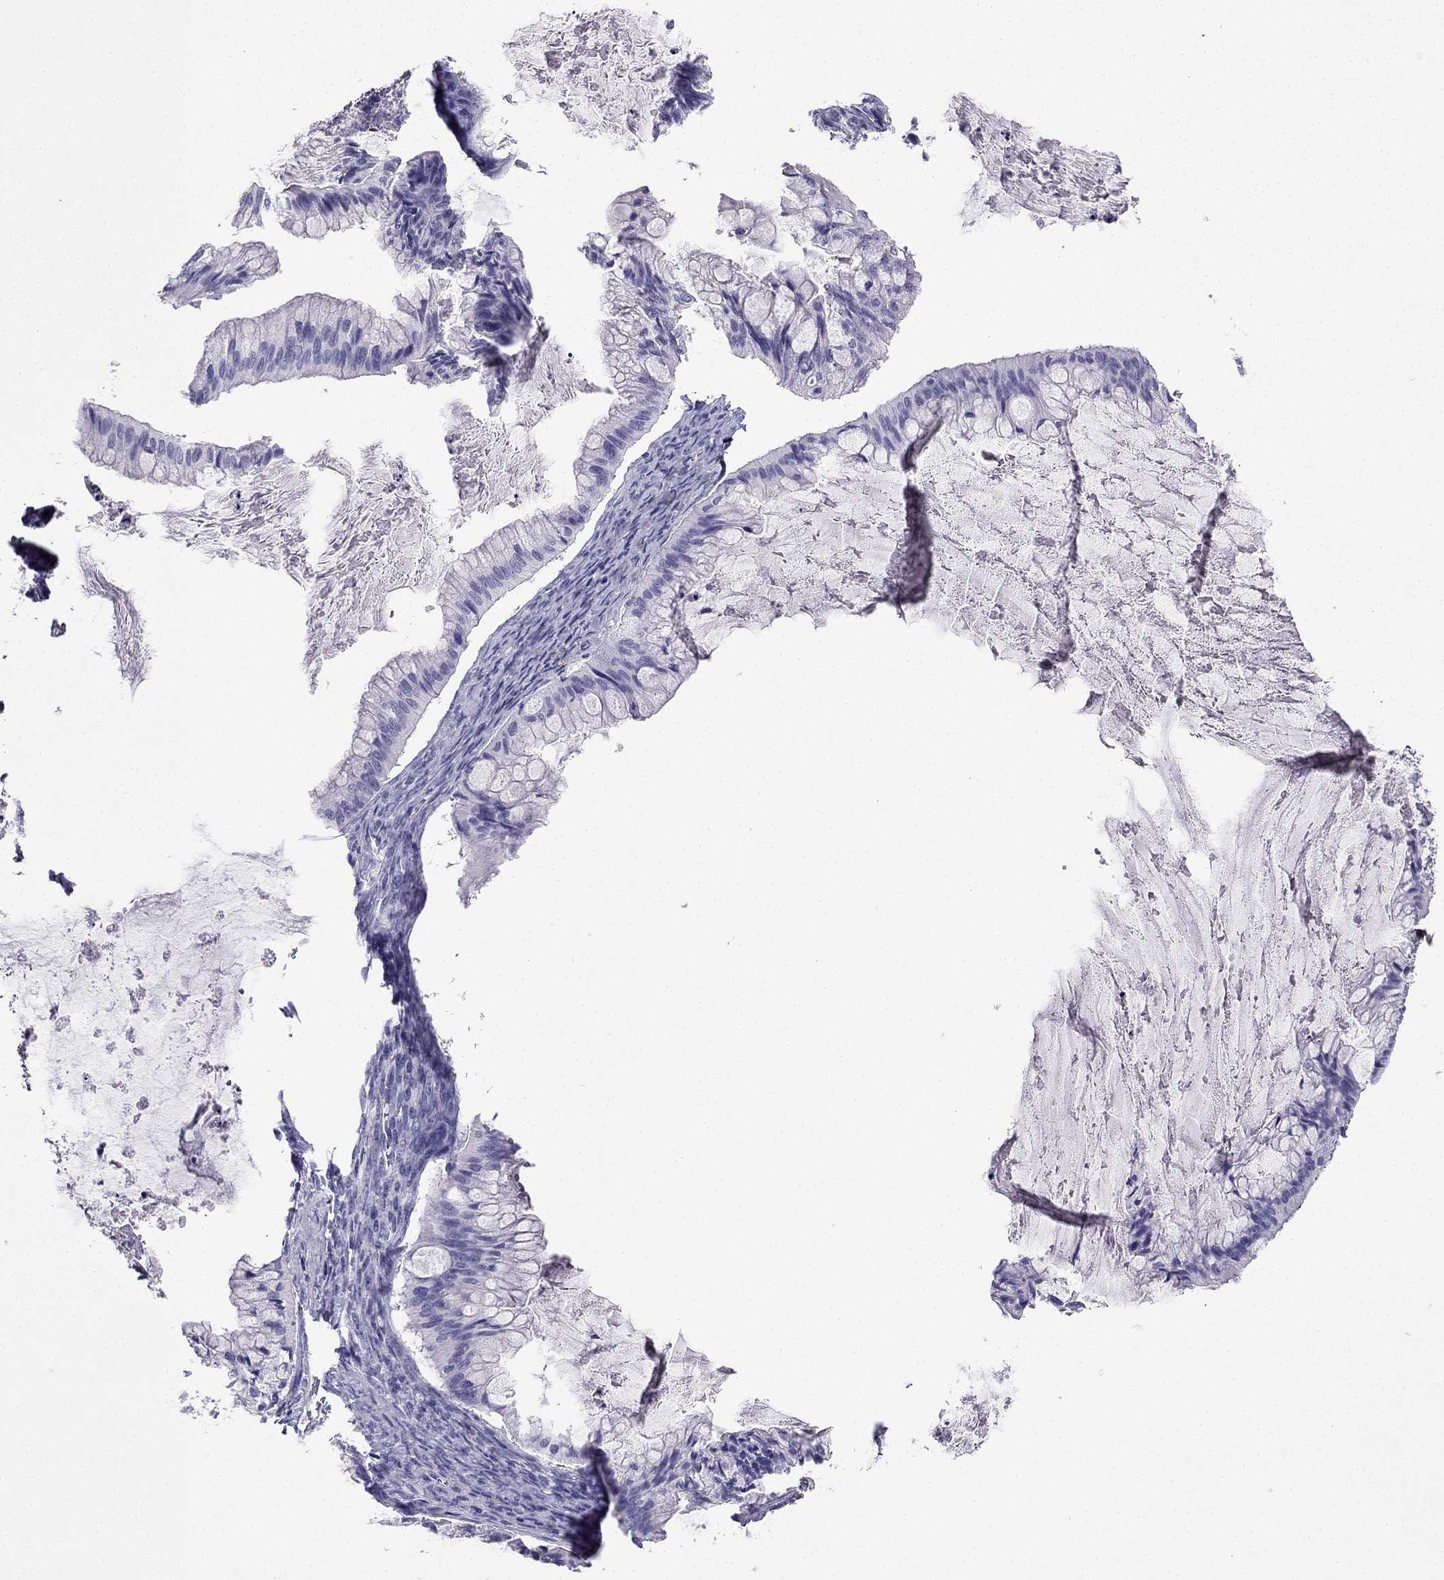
{"staining": {"intensity": "negative", "quantity": "none", "location": "none"}, "tissue": "ovarian cancer", "cell_type": "Tumor cells", "image_type": "cancer", "snomed": [{"axis": "morphology", "description": "Cystadenocarcinoma, mucinous, NOS"}, {"axis": "topography", "description": "Ovary"}], "caption": "Ovarian cancer stained for a protein using immunohistochemistry exhibits no positivity tumor cells.", "gene": "NPTX1", "patient": {"sex": "female", "age": 57}}